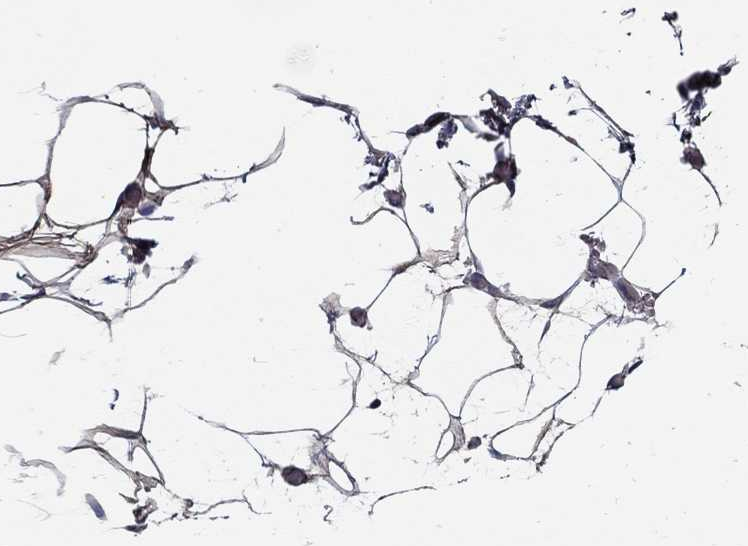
{"staining": {"intensity": "negative", "quantity": "none", "location": "none"}, "tissue": "adipose tissue", "cell_type": "Adipocytes", "image_type": "normal", "snomed": [{"axis": "morphology", "description": "Normal tissue, NOS"}, {"axis": "topography", "description": "Adipose tissue"}], "caption": "IHC image of benign adipose tissue: adipose tissue stained with DAB displays no significant protein expression in adipocytes. (Brightfield microscopy of DAB (3,3'-diaminobenzidine) immunohistochemistry (IHC) at high magnification).", "gene": "TGFBI", "patient": {"sex": "male", "age": 57}}